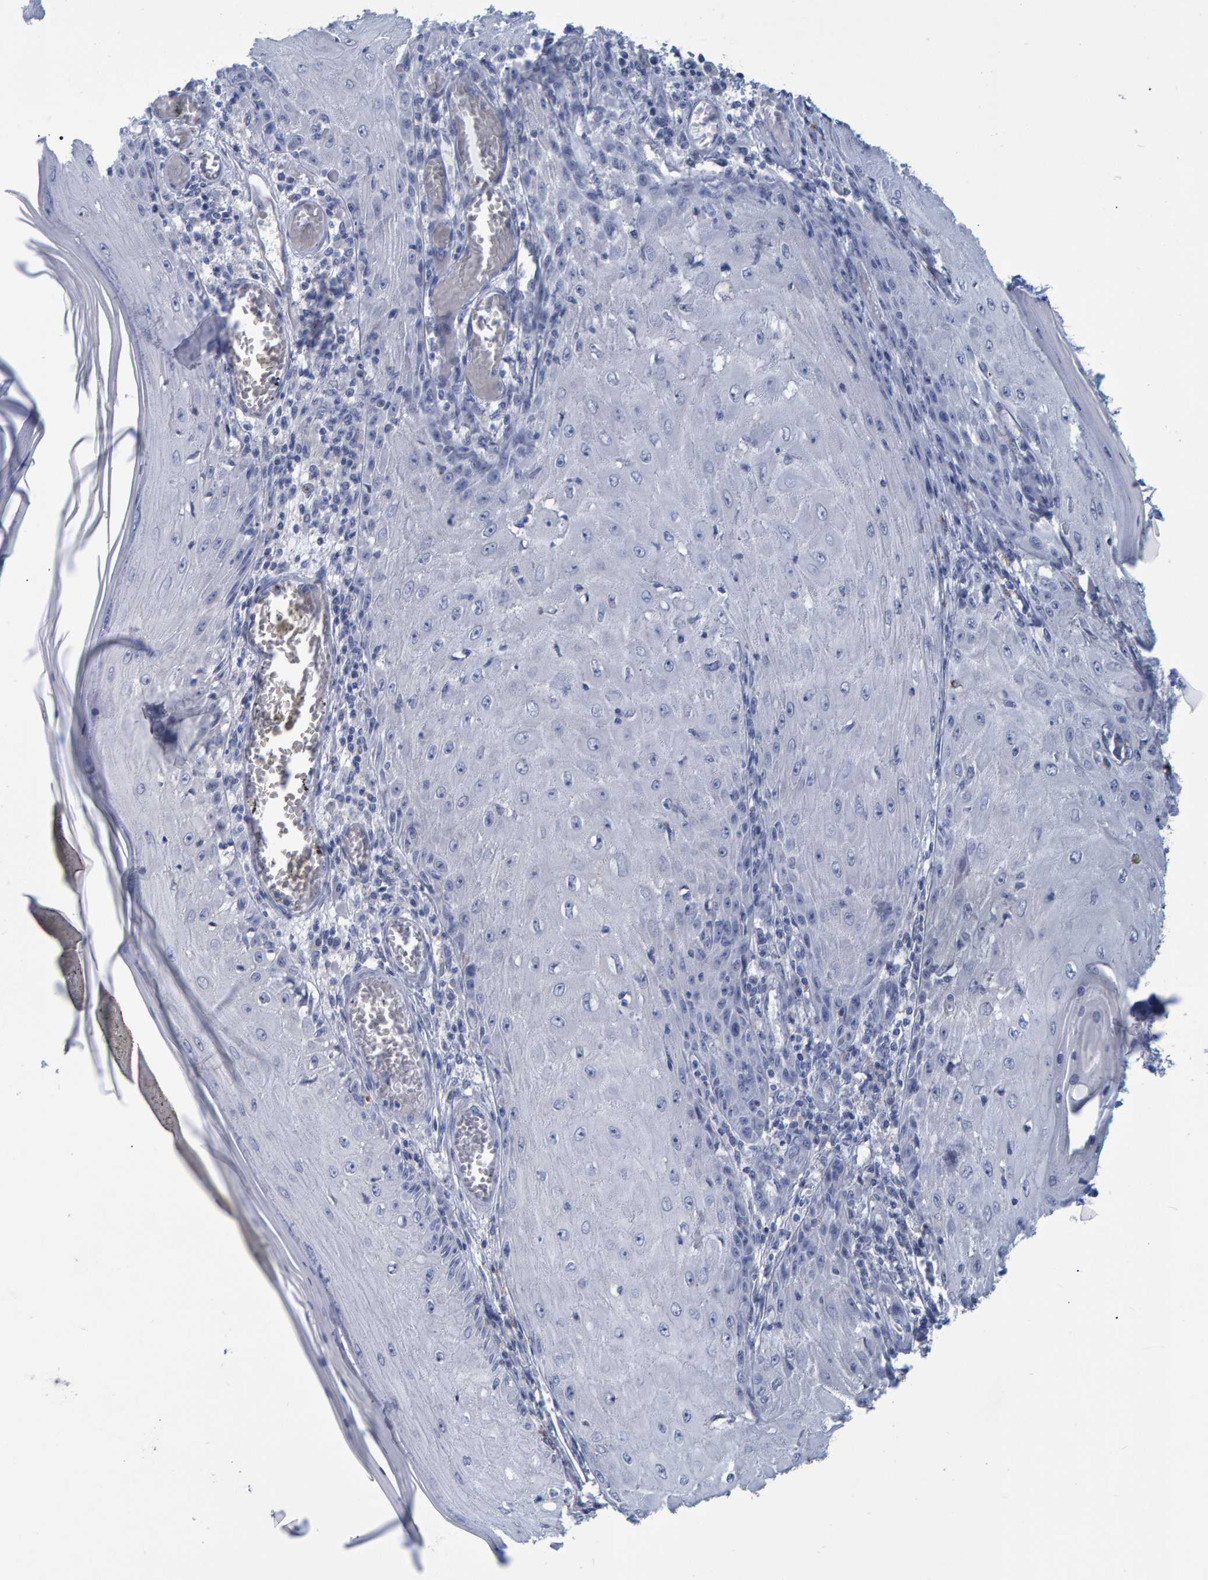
{"staining": {"intensity": "negative", "quantity": "none", "location": "none"}, "tissue": "skin cancer", "cell_type": "Tumor cells", "image_type": "cancer", "snomed": [{"axis": "morphology", "description": "Squamous cell carcinoma, NOS"}, {"axis": "topography", "description": "Skin"}], "caption": "There is no significant positivity in tumor cells of skin cancer. Brightfield microscopy of immunohistochemistry stained with DAB (brown) and hematoxylin (blue), captured at high magnification.", "gene": "PROCA1", "patient": {"sex": "female", "age": 73}}